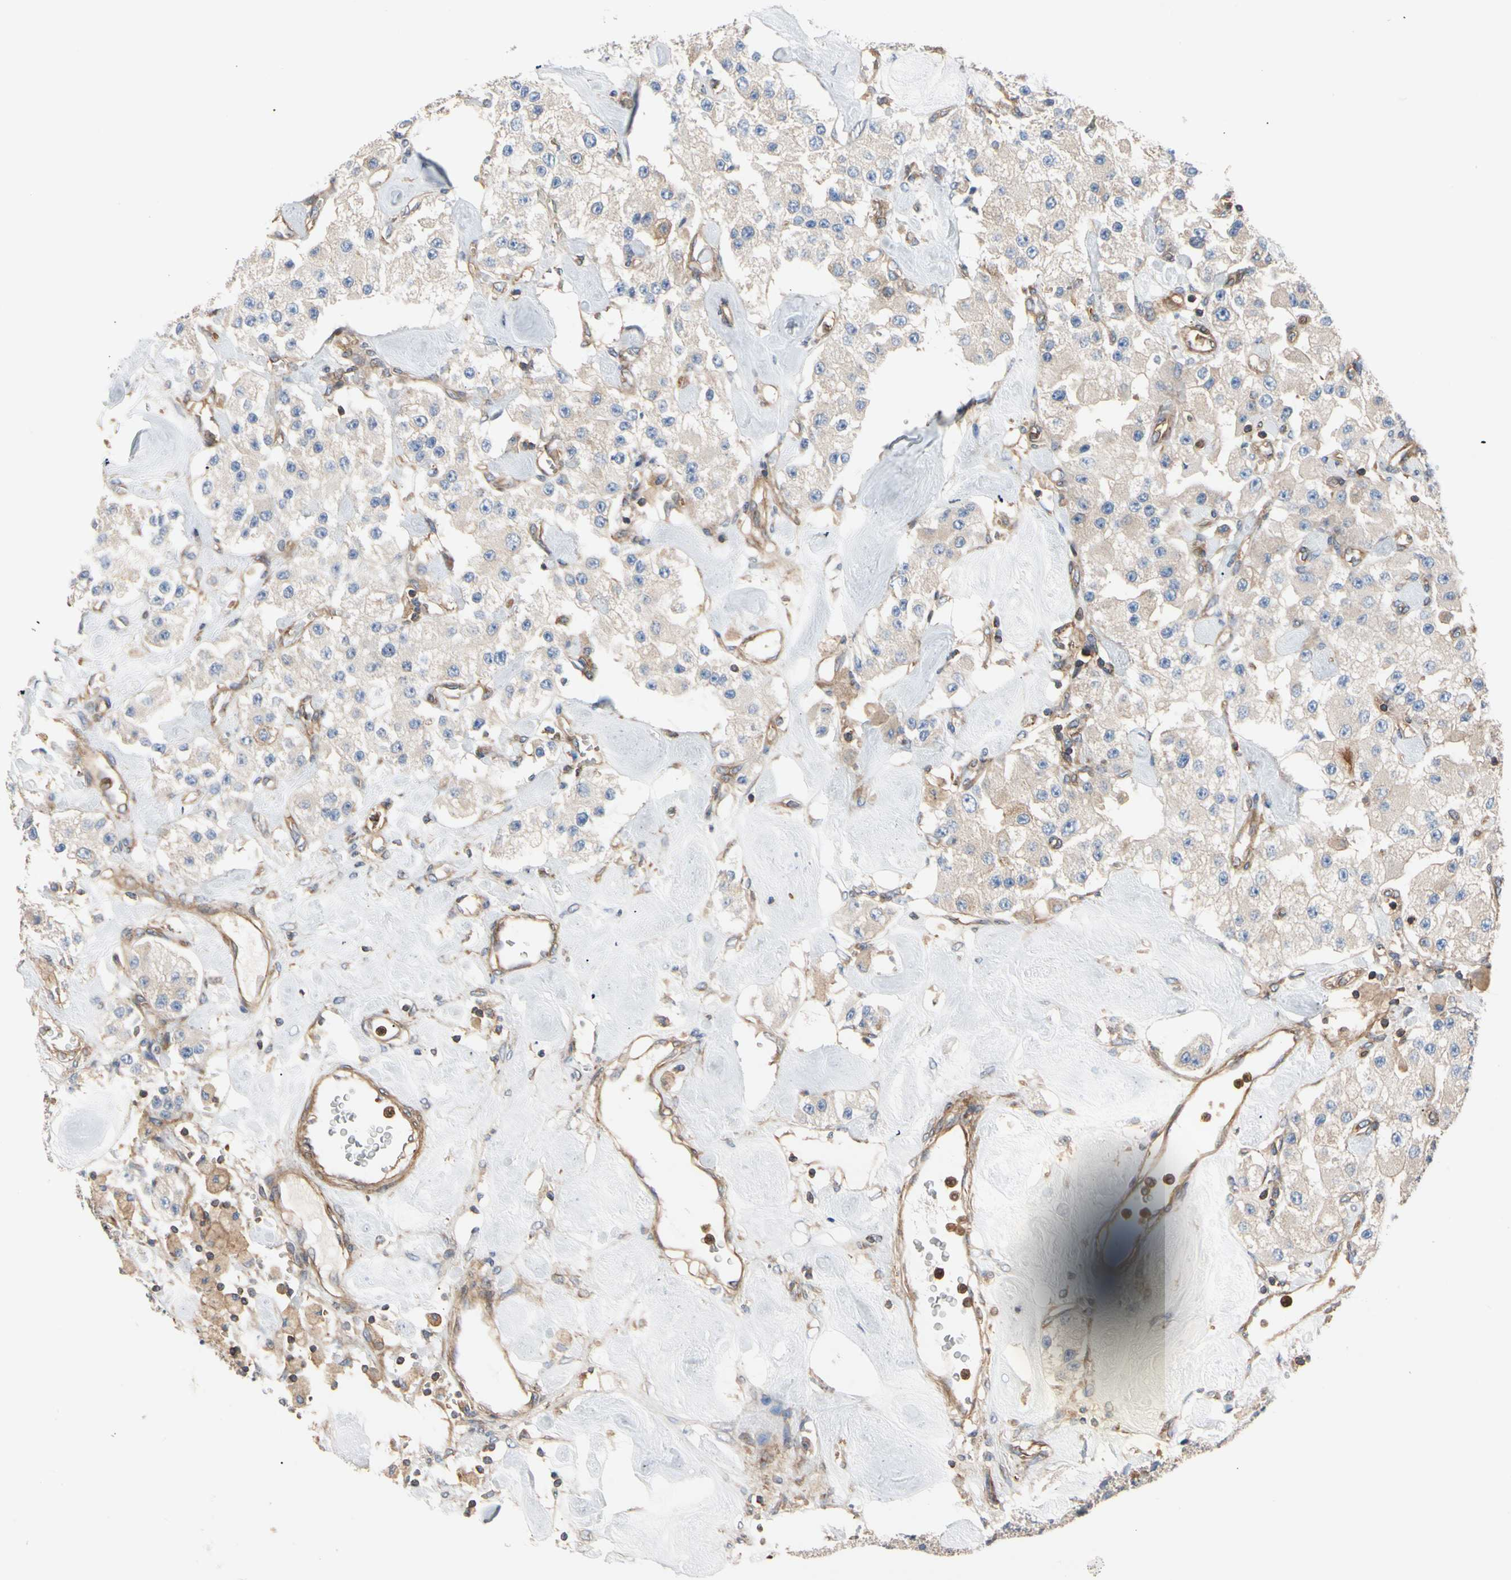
{"staining": {"intensity": "weak", "quantity": "25%-75%", "location": "cytoplasmic/membranous"}, "tissue": "carcinoid", "cell_type": "Tumor cells", "image_type": "cancer", "snomed": [{"axis": "morphology", "description": "Carcinoid, malignant, NOS"}, {"axis": "topography", "description": "Pancreas"}], "caption": "Immunohistochemical staining of human carcinoid displays low levels of weak cytoplasmic/membranous staining in approximately 25%-75% of tumor cells.", "gene": "ROCK1", "patient": {"sex": "male", "age": 41}}